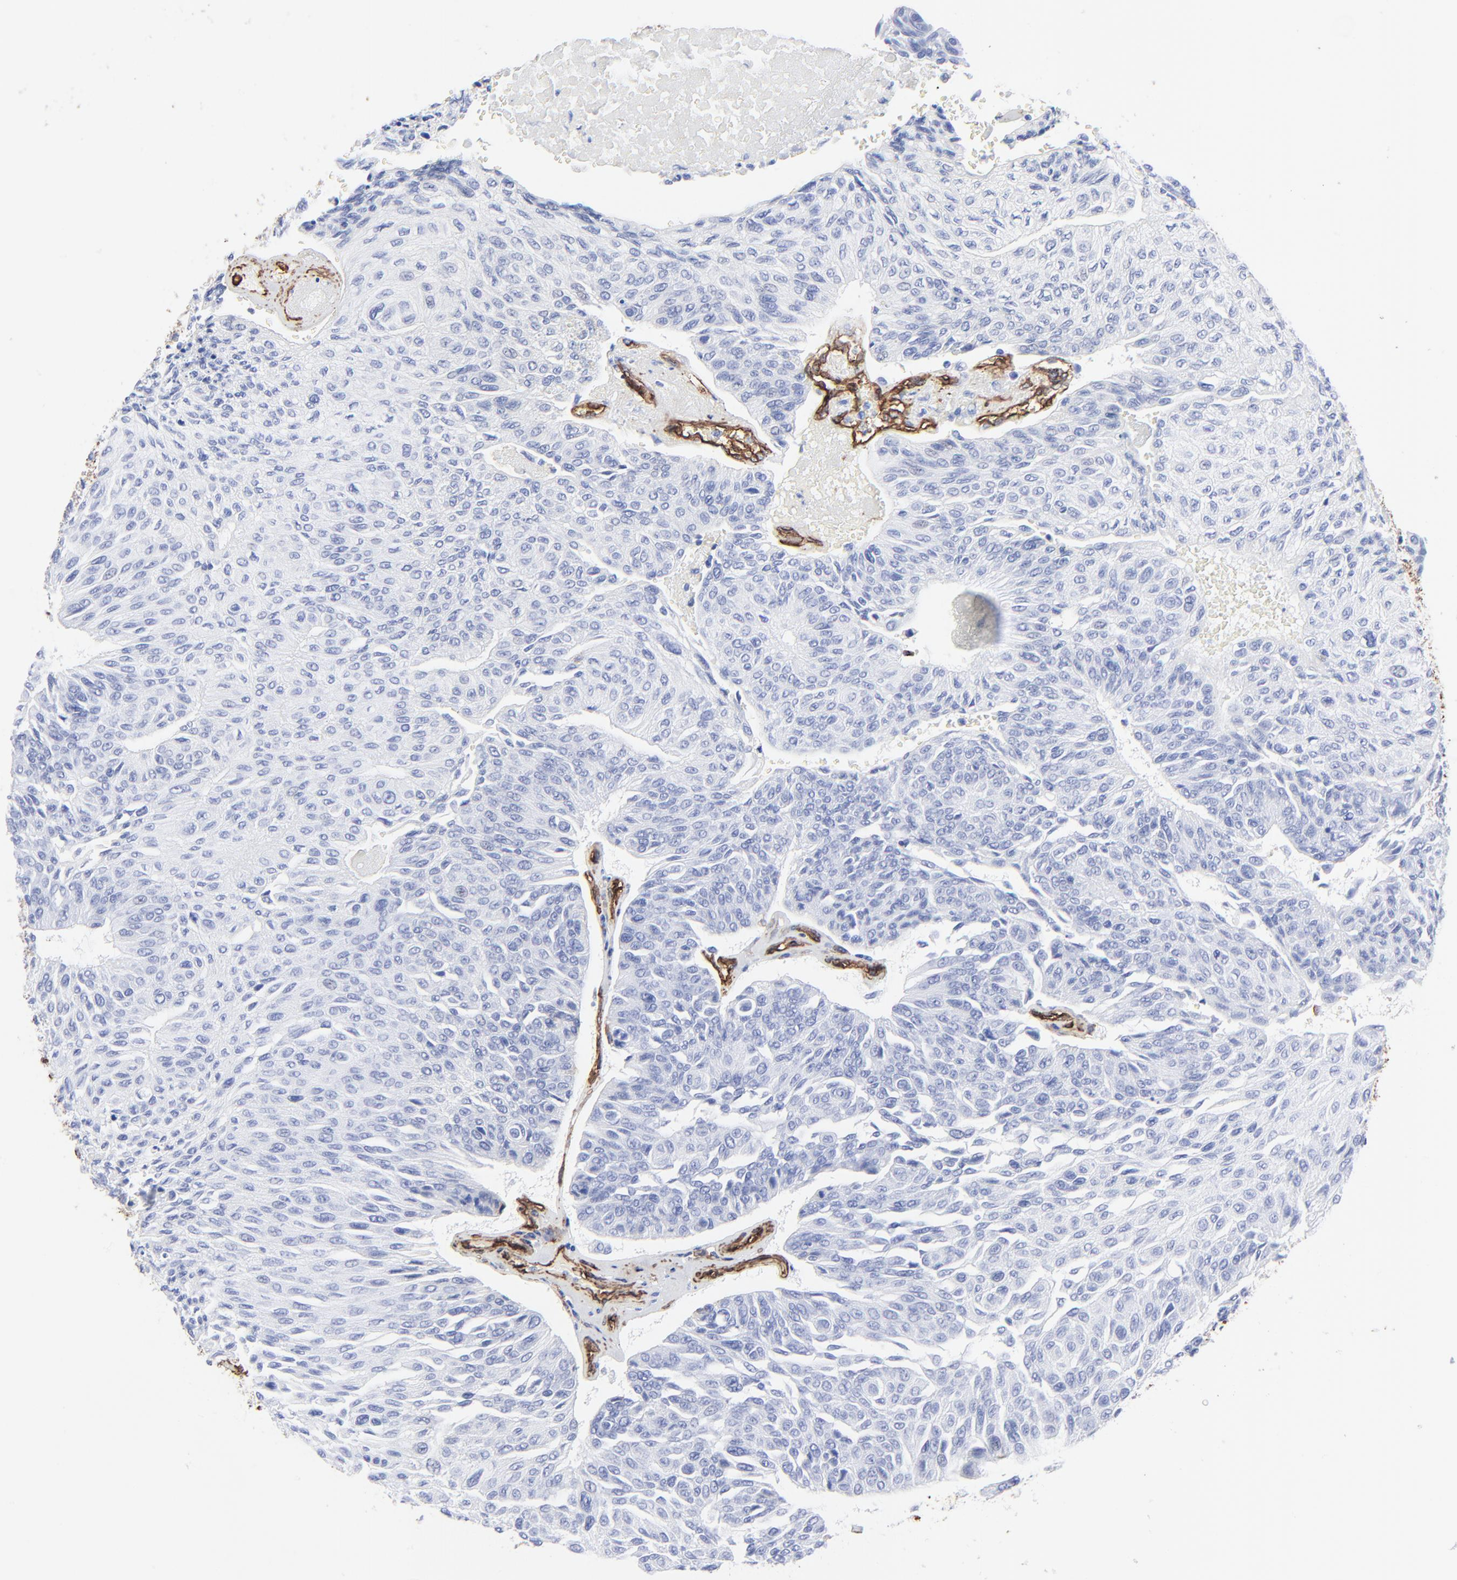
{"staining": {"intensity": "negative", "quantity": "none", "location": "none"}, "tissue": "urothelial cancer", "cell_type": "Tumor cells", "image_type": "cancer", "snomed": [{"axis": "morphology", "description": "Urothelial carcinoma, High grade"}, {"axis": "topography", "description": "Urinary bladder"}], "caption": "Immunohistochemical staining of high-grade urothelial carcinoma demonstrates no significant expression in tumor cells.", "gene": "CAV1", "patient": {"sex": "male", "age": 66}}